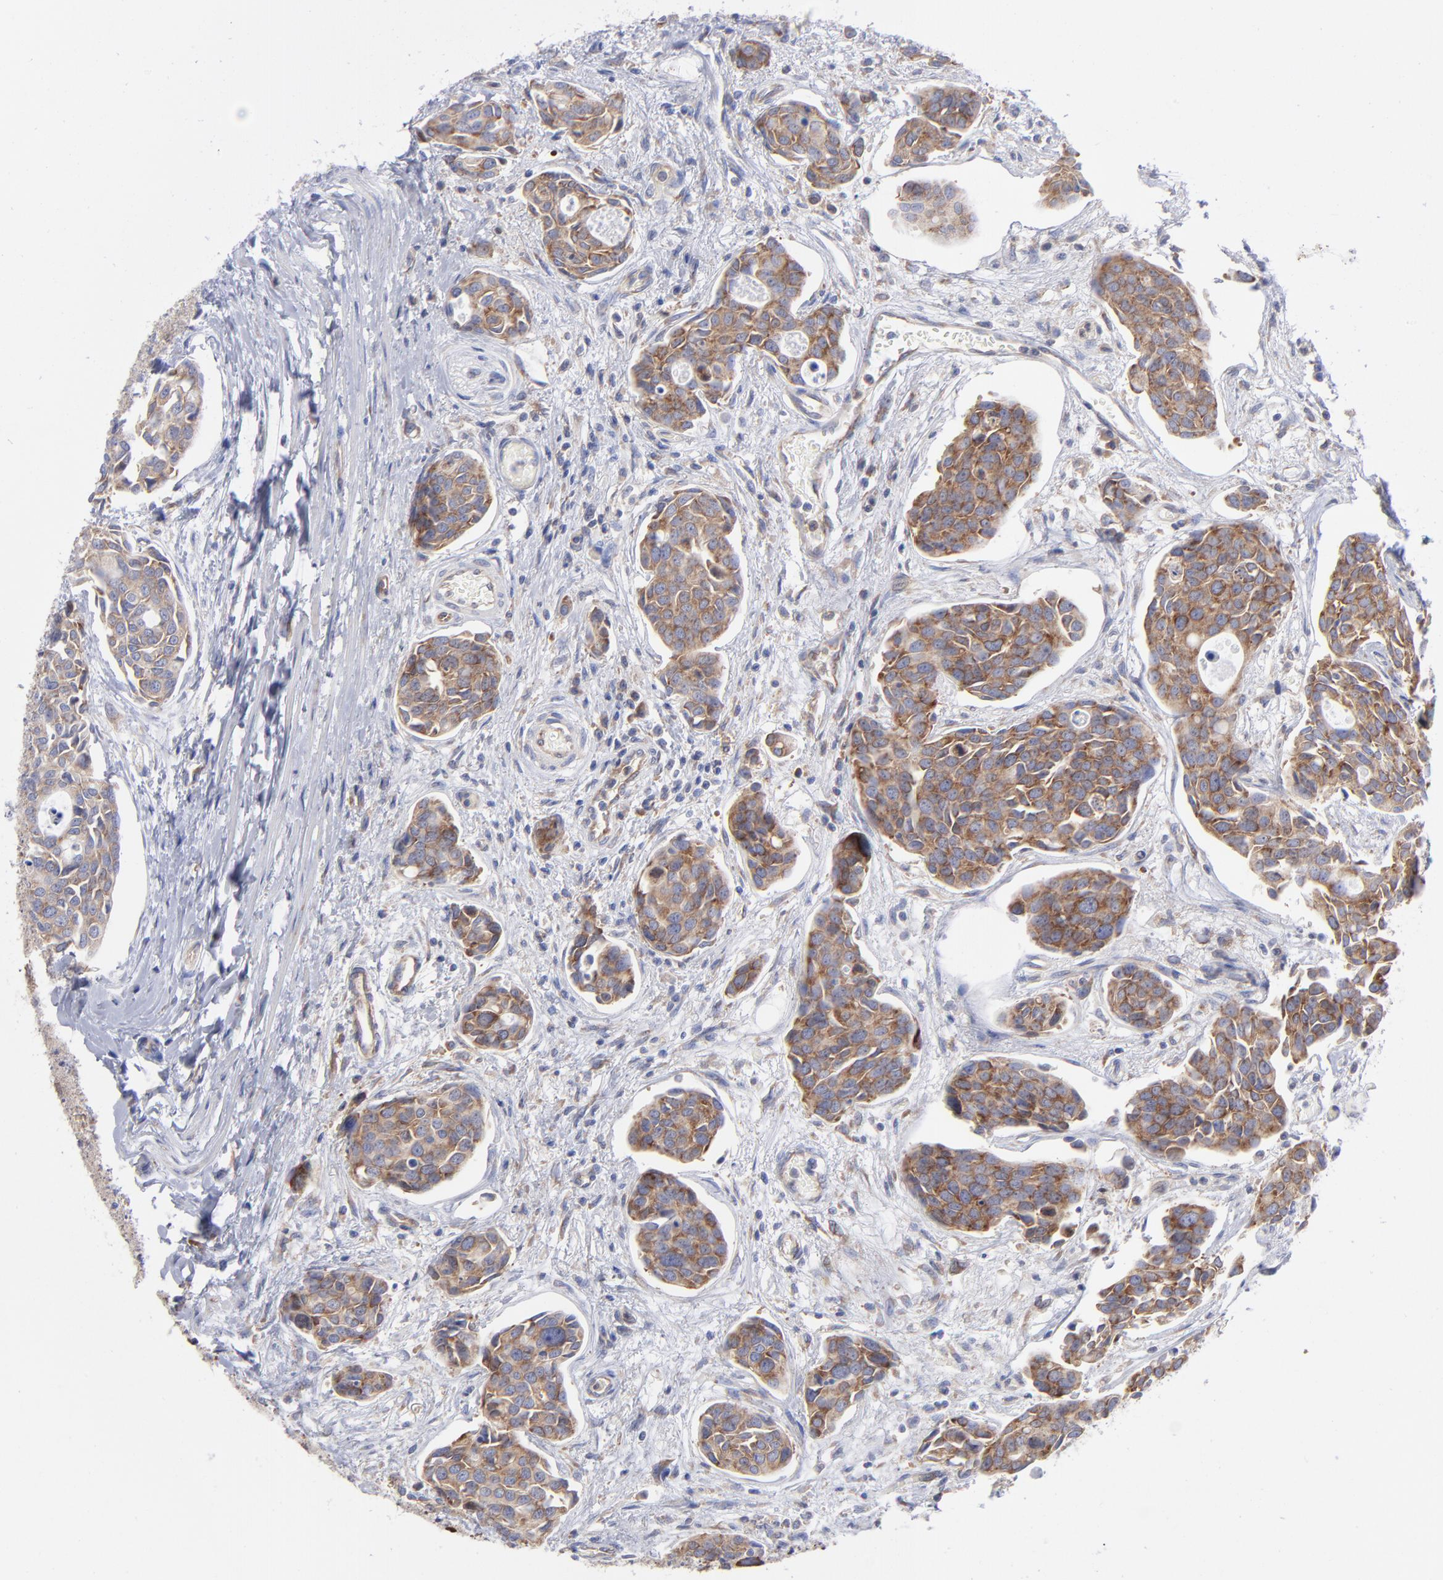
{"staining": {"intensity": "moderate", "quantity": ">75%", "location": "cytoplasmic/membranous"}, "tissue": "urothelial cancer", "cell_type": "Tumor cells", "image_type": "cancer", "snomed": [{"axis": "morphology", "description": "Urothelial carcinoma, High grade"}, {"axis": "topography", "description": "Urinary bladder"}], "caption": "A brown stain labels moderate cytoplasmic/membranous staining of a protein in human urothelial carcinoma (high-grade) tumor cells. Using DAB (3,3'-diaminobenzidine) (brown) and hematoxylin (blue) stains, captured at high magnification using brightfield microscopy.", "gene": "EIF2AK2", "patient": {"sex": "male", "age": 78}}